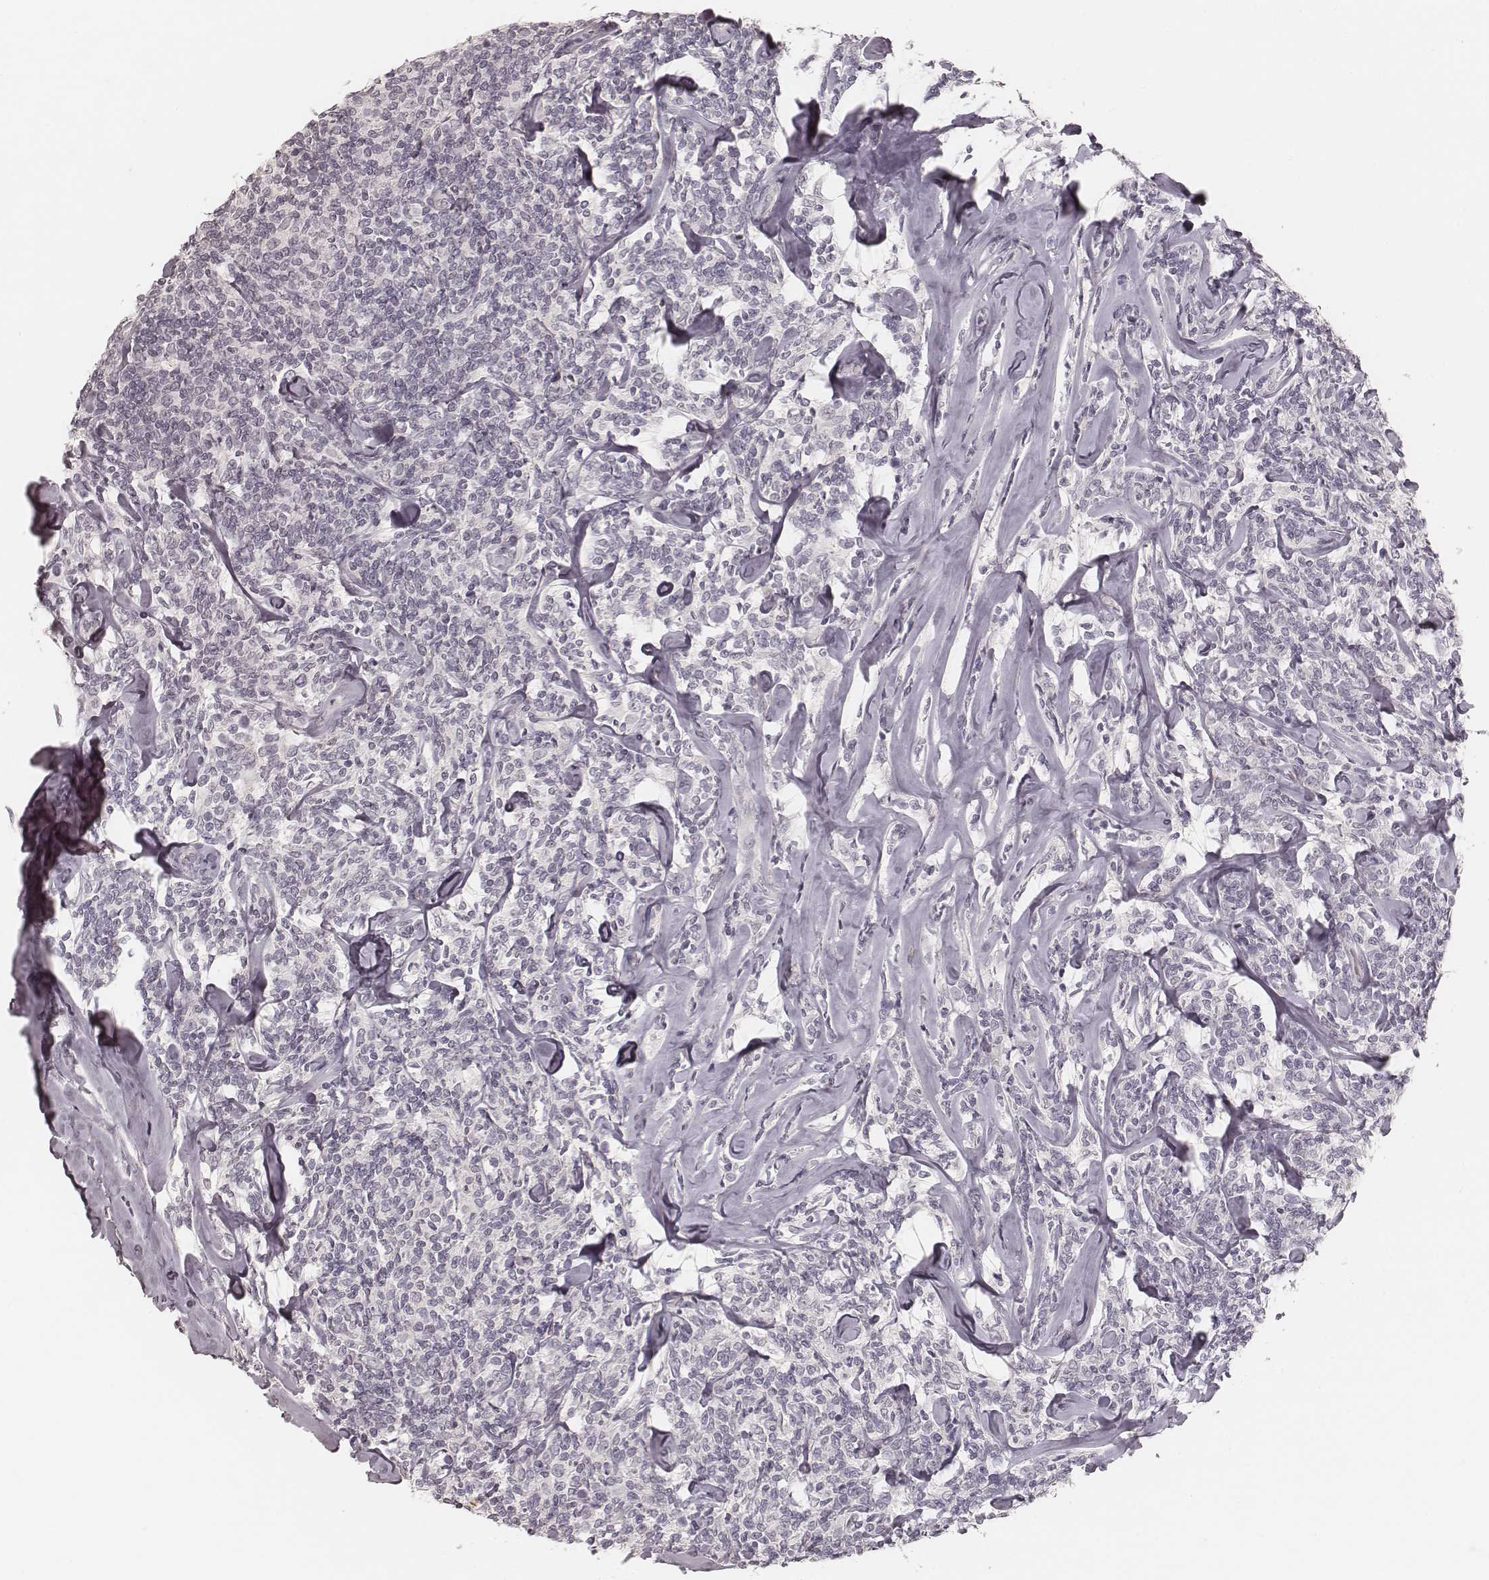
{"staining": {"intensity": "negative", "quantity": "none", "location": "none"}, "tissue": "lymphoma", "cell_type": "Tumor cells", "image_type": "cancer", "snomed": [{"axis": "morphology", "description": "Malignant lymphoma, non-Hodgkin's type, Low grade"}, {"axis": "topography", "description": "Lymph node"}], "caption": "Immunohistochemistry micrograph of neoplastic tissue: human lymphoma stained with DAB shows no significant protein staining in tumor cells.", "gene": "MADCAM1", "patient": {"sex": "female", "age": 56}}